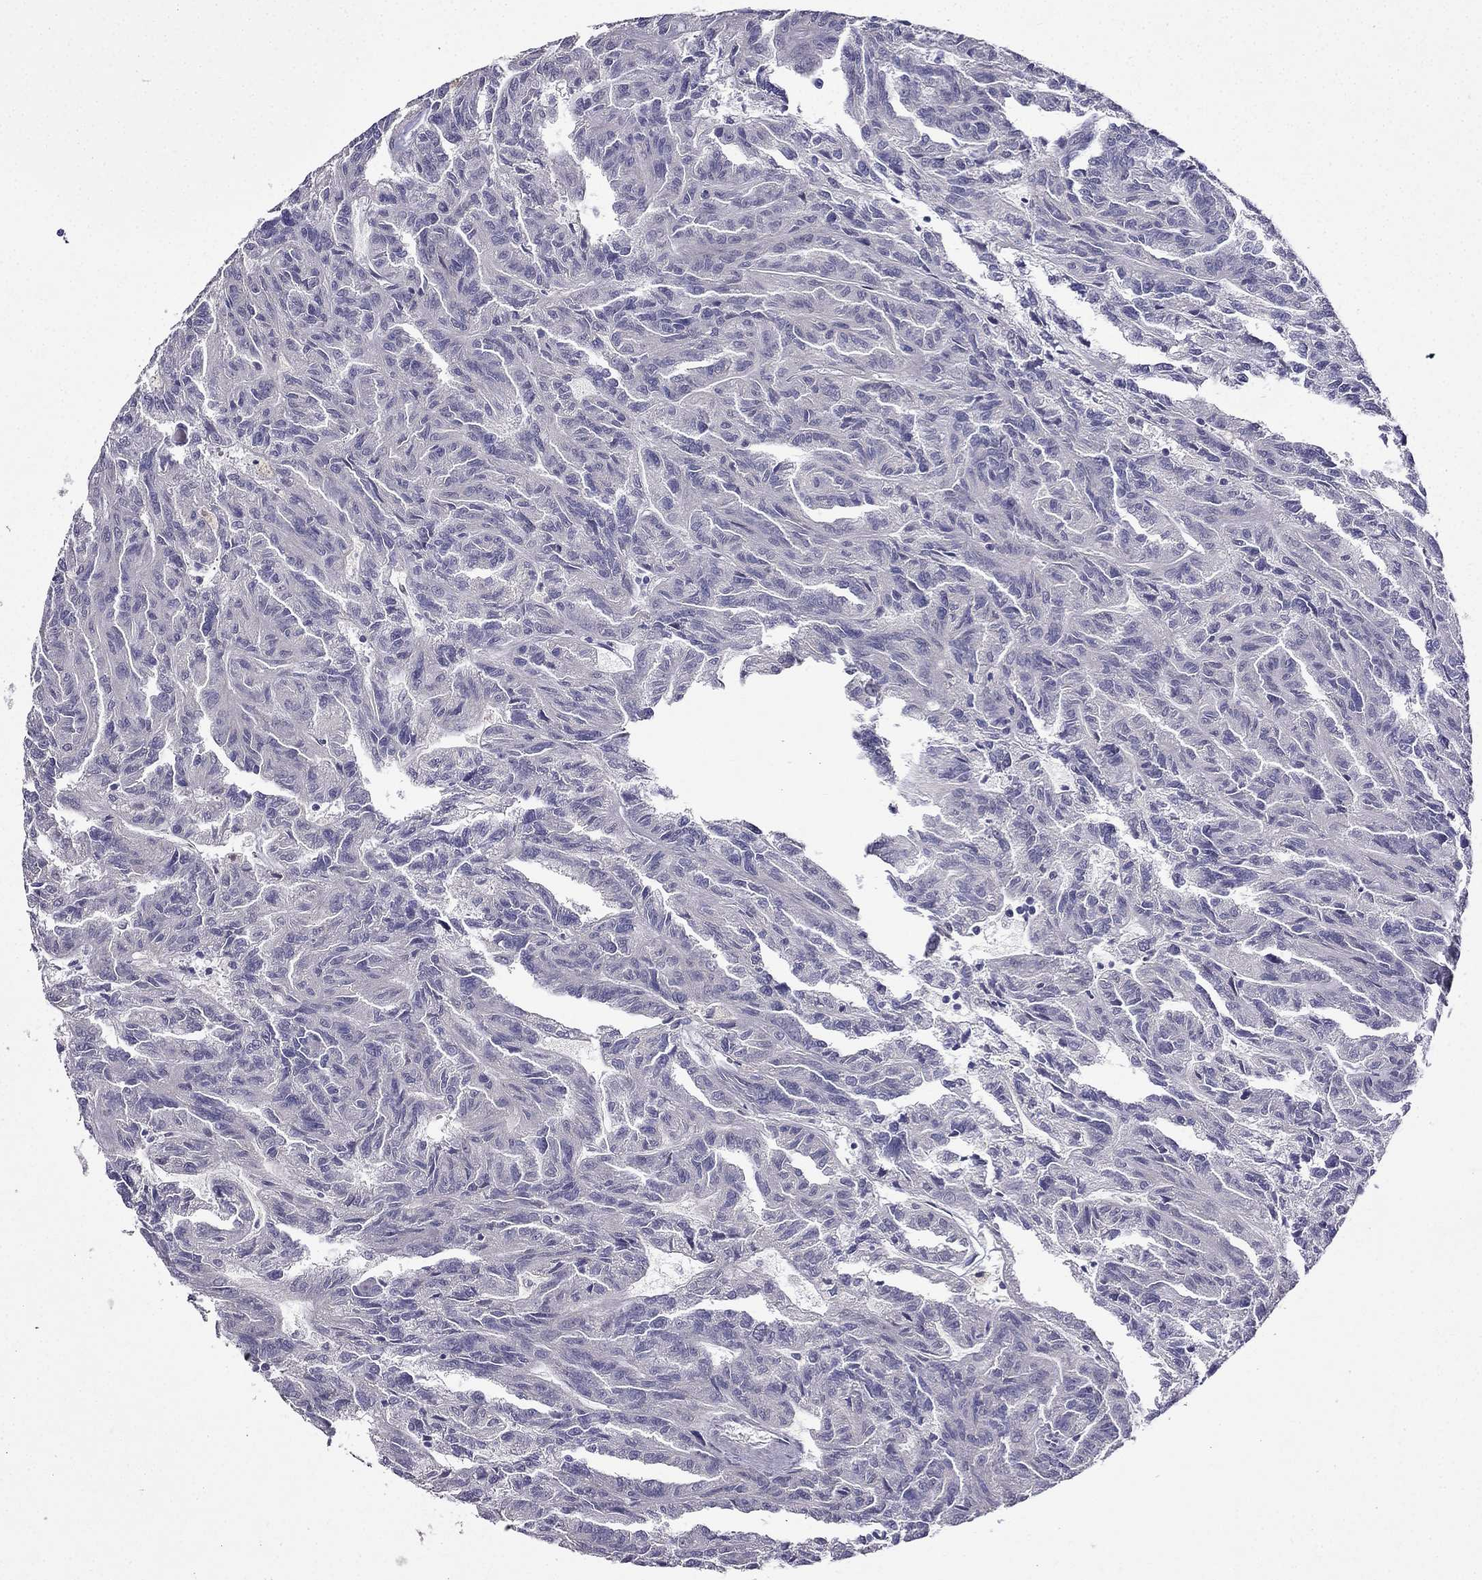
{"staining": {"intensity": "negative", "quantity": "none", "location": "none"}, "tissue": "renal cancer", "cell_type": "Tumor cells", "image_type": "cancer", "snomed": [{"axis": "morphology", "description": "Adenocarcinoma, NOS"}, {"axis": "topography", "description": "Kidney"}], "caption": "Renal cancer was stained to show a protein in brown. There is no significant staining in tumor cells. (Stains: DAB immunohistochemistry (IHC) with hematoxylin counter stain, Microscopy: brightfield microscopy at high magnification).", "gene": "DUSP15", "patient": {"sex": "male", "age": 79}}